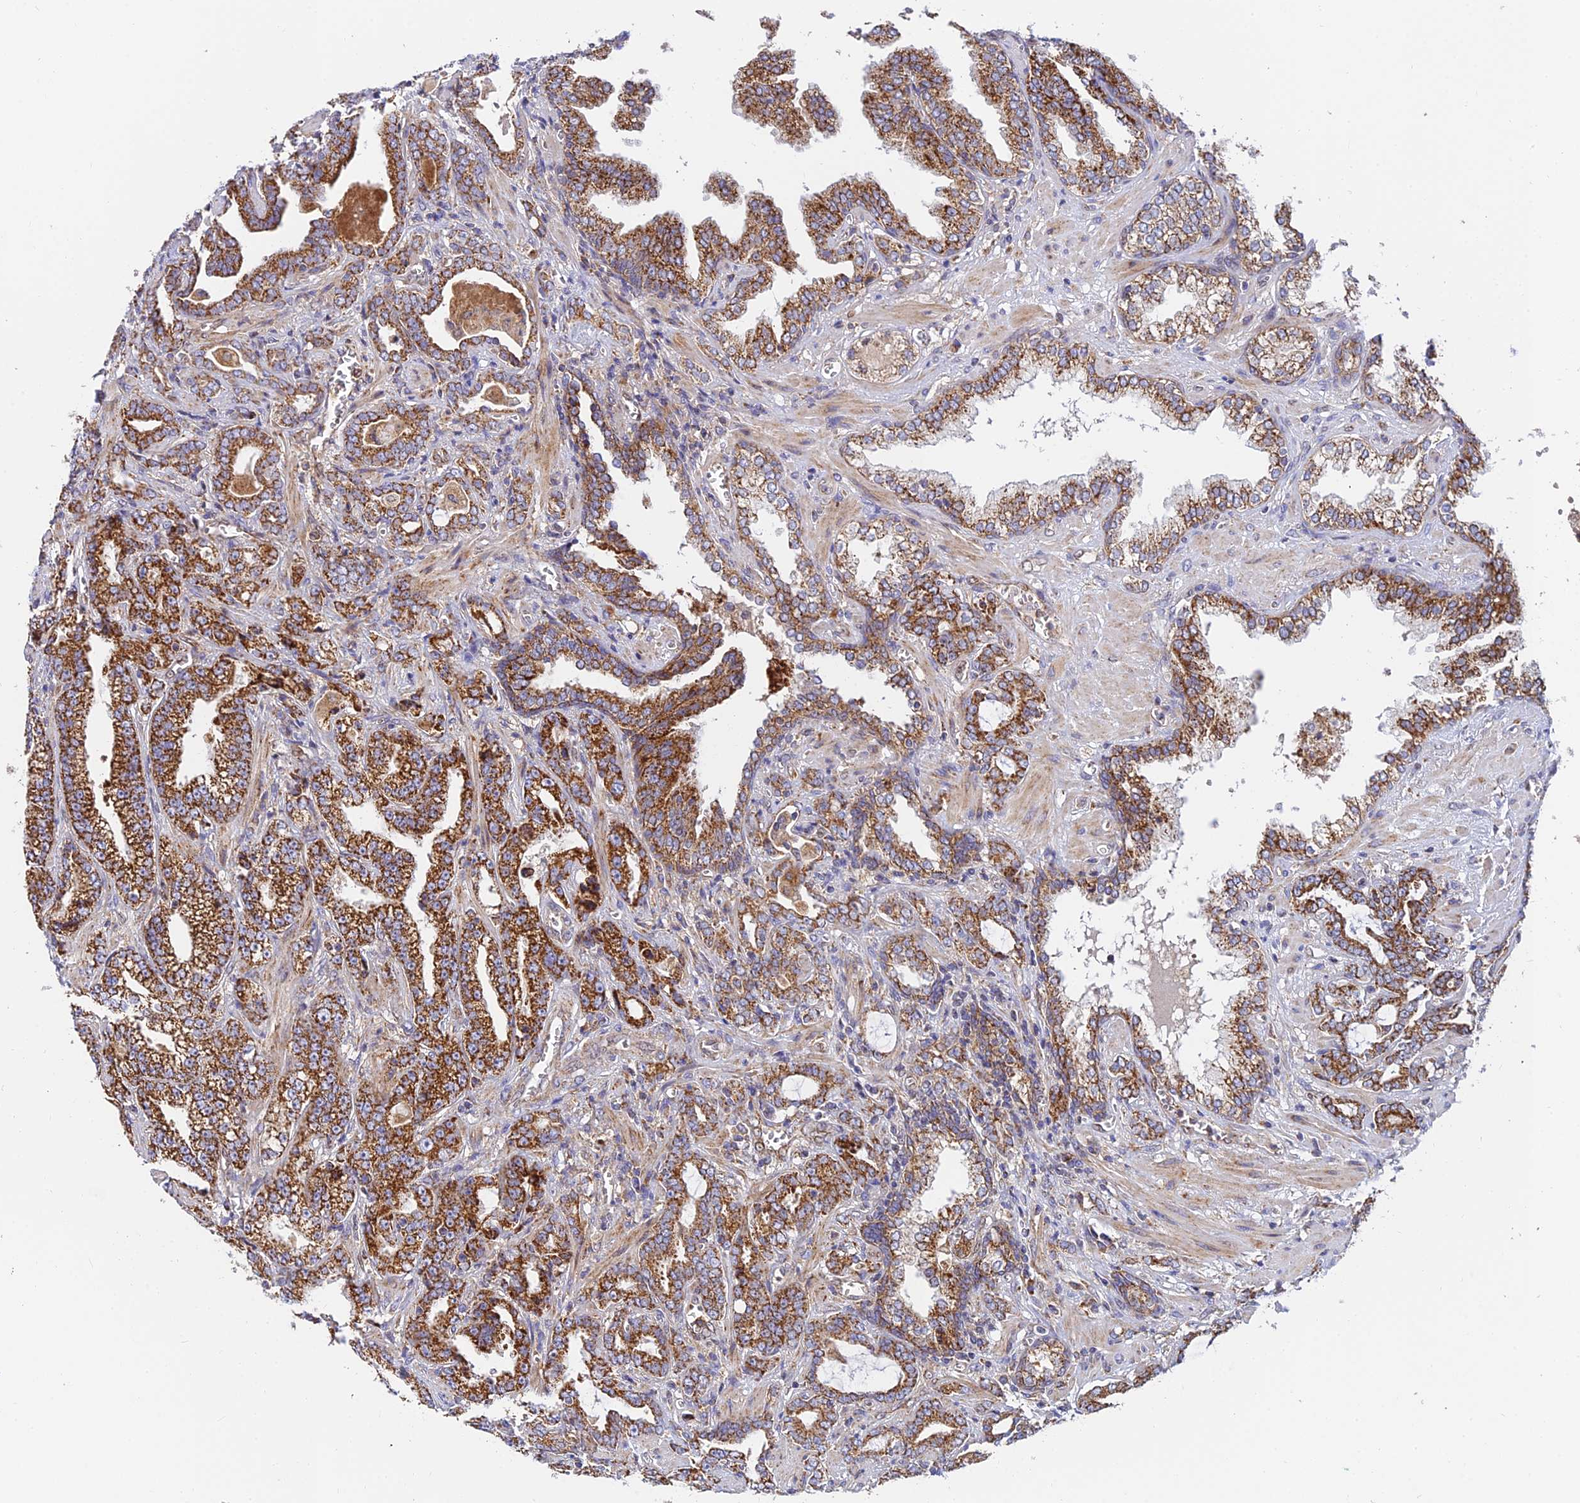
{"staining": {"intensity": "strong", "quantity": ">75%", "location": "cytoplasmic/membranous"}, "tissue": "prostate cancer", "cell_type": "Tumor cells", "image_type": "cancer", "snomed": [{"axis": "morphology", "description": "Adenocarcinoma, High grade"}, {"axis": "topography", "description": "Prostate and seminal vesicle, NOS"}], "caption": "Brown immunohistochemical staining in human prostate cancer displays strong cytoplasmic/membranous staining in about >75% of tumor cells.", "gene": "PODNL1", "patient": {"sex": "male", "age": 67}}